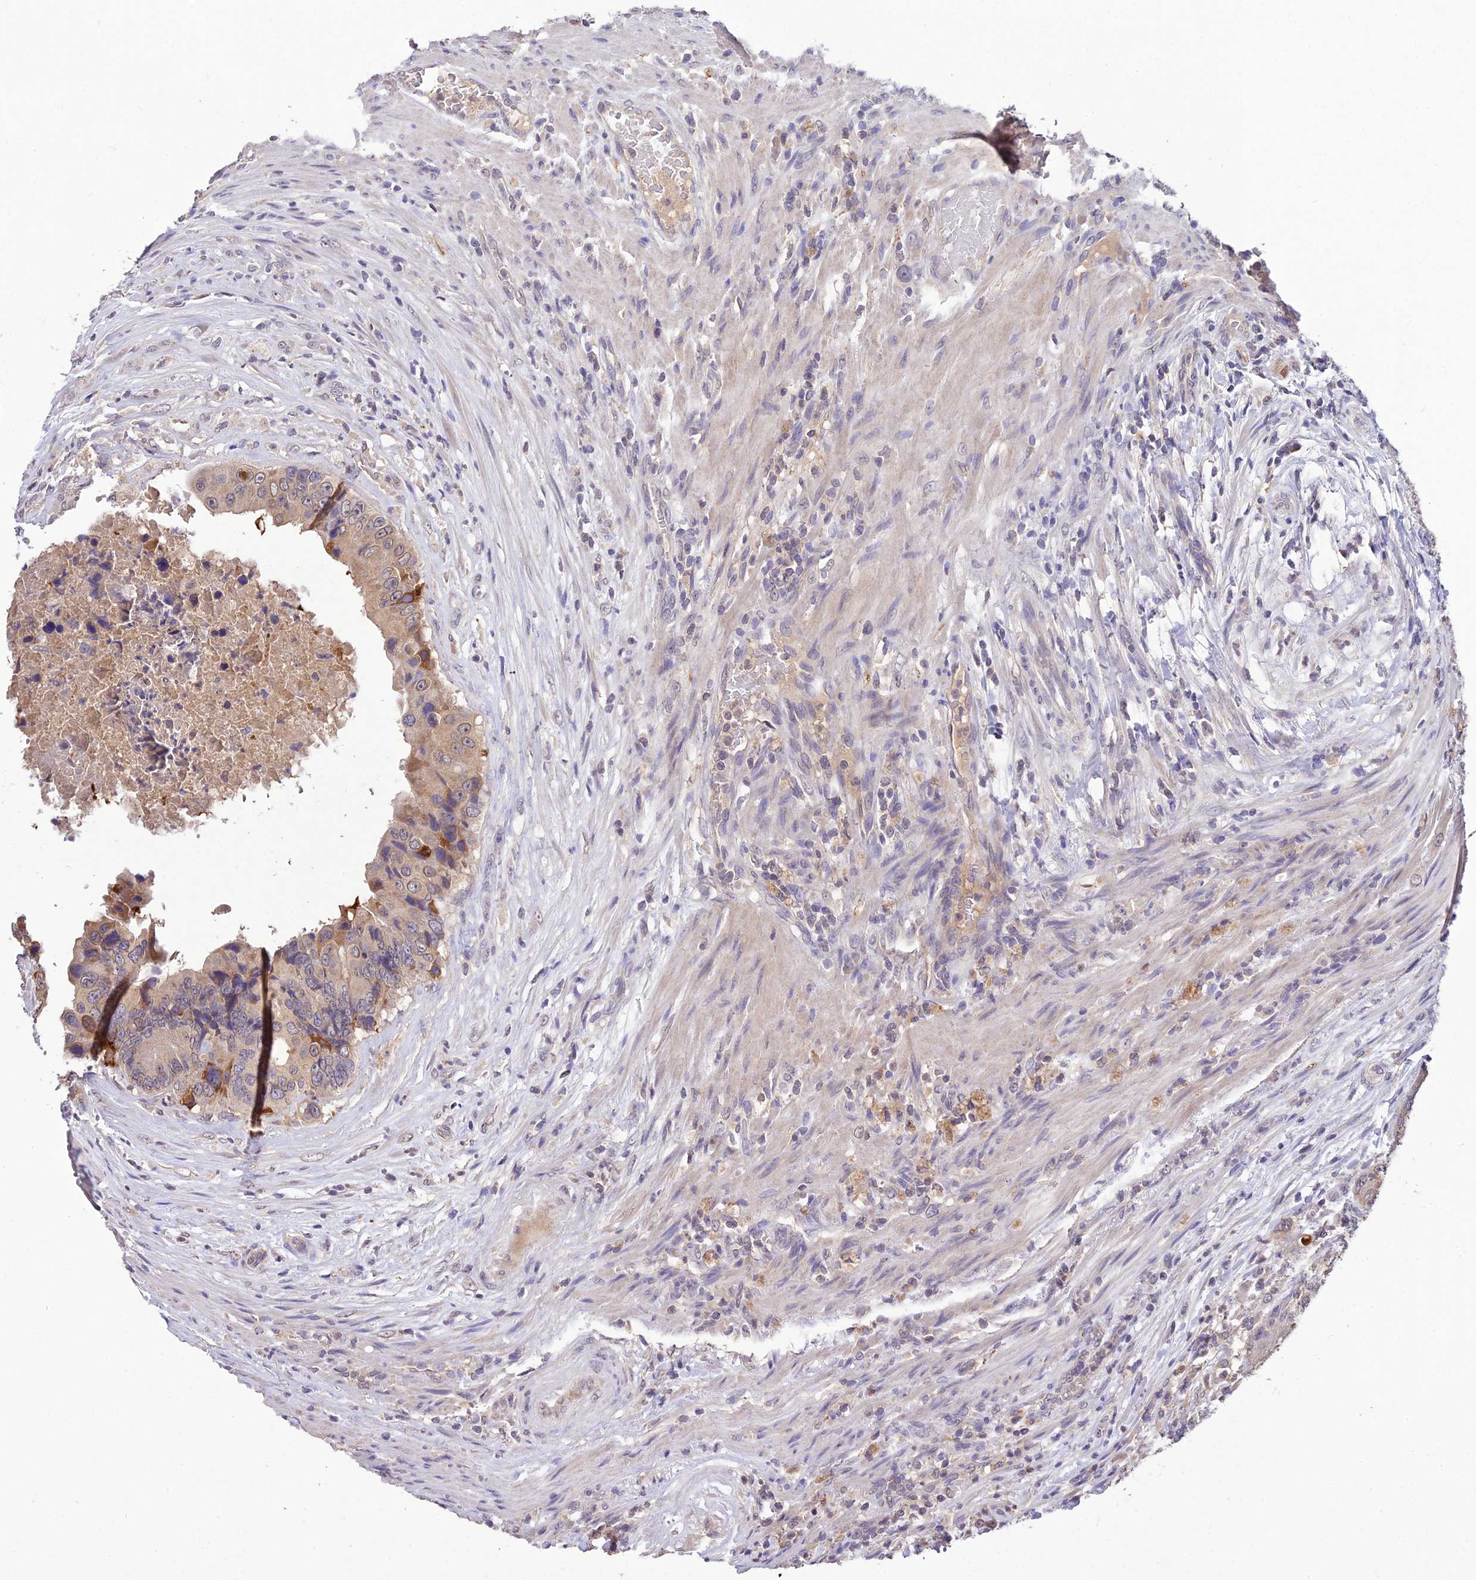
{"staining": {"intensity": "moderate", "quantity": "<25%", "location": "cytoplasmic/membranous,nuclear"}, "tissue": "colorectal cancer", "cell_type": "Tumor cells", "image_type": "cancer", "snomed": [{"axis": "morphology", "description": "Adenocarcinoma, NOS"}, {"axis": "topography", "description": "Colon"}], "caption": "Immunohistochemistry of colorectal cancer shows low levels of moderate cytoplasmic/membranous and nuclear staining in about <25% of tumor cells. The staining was performed using DAB, with brown indicating positive protein expression. Nuclei are stained blue with hematoxylin.", "gene": "PGK1", "patient": {"sex": "male", "age": 84}}